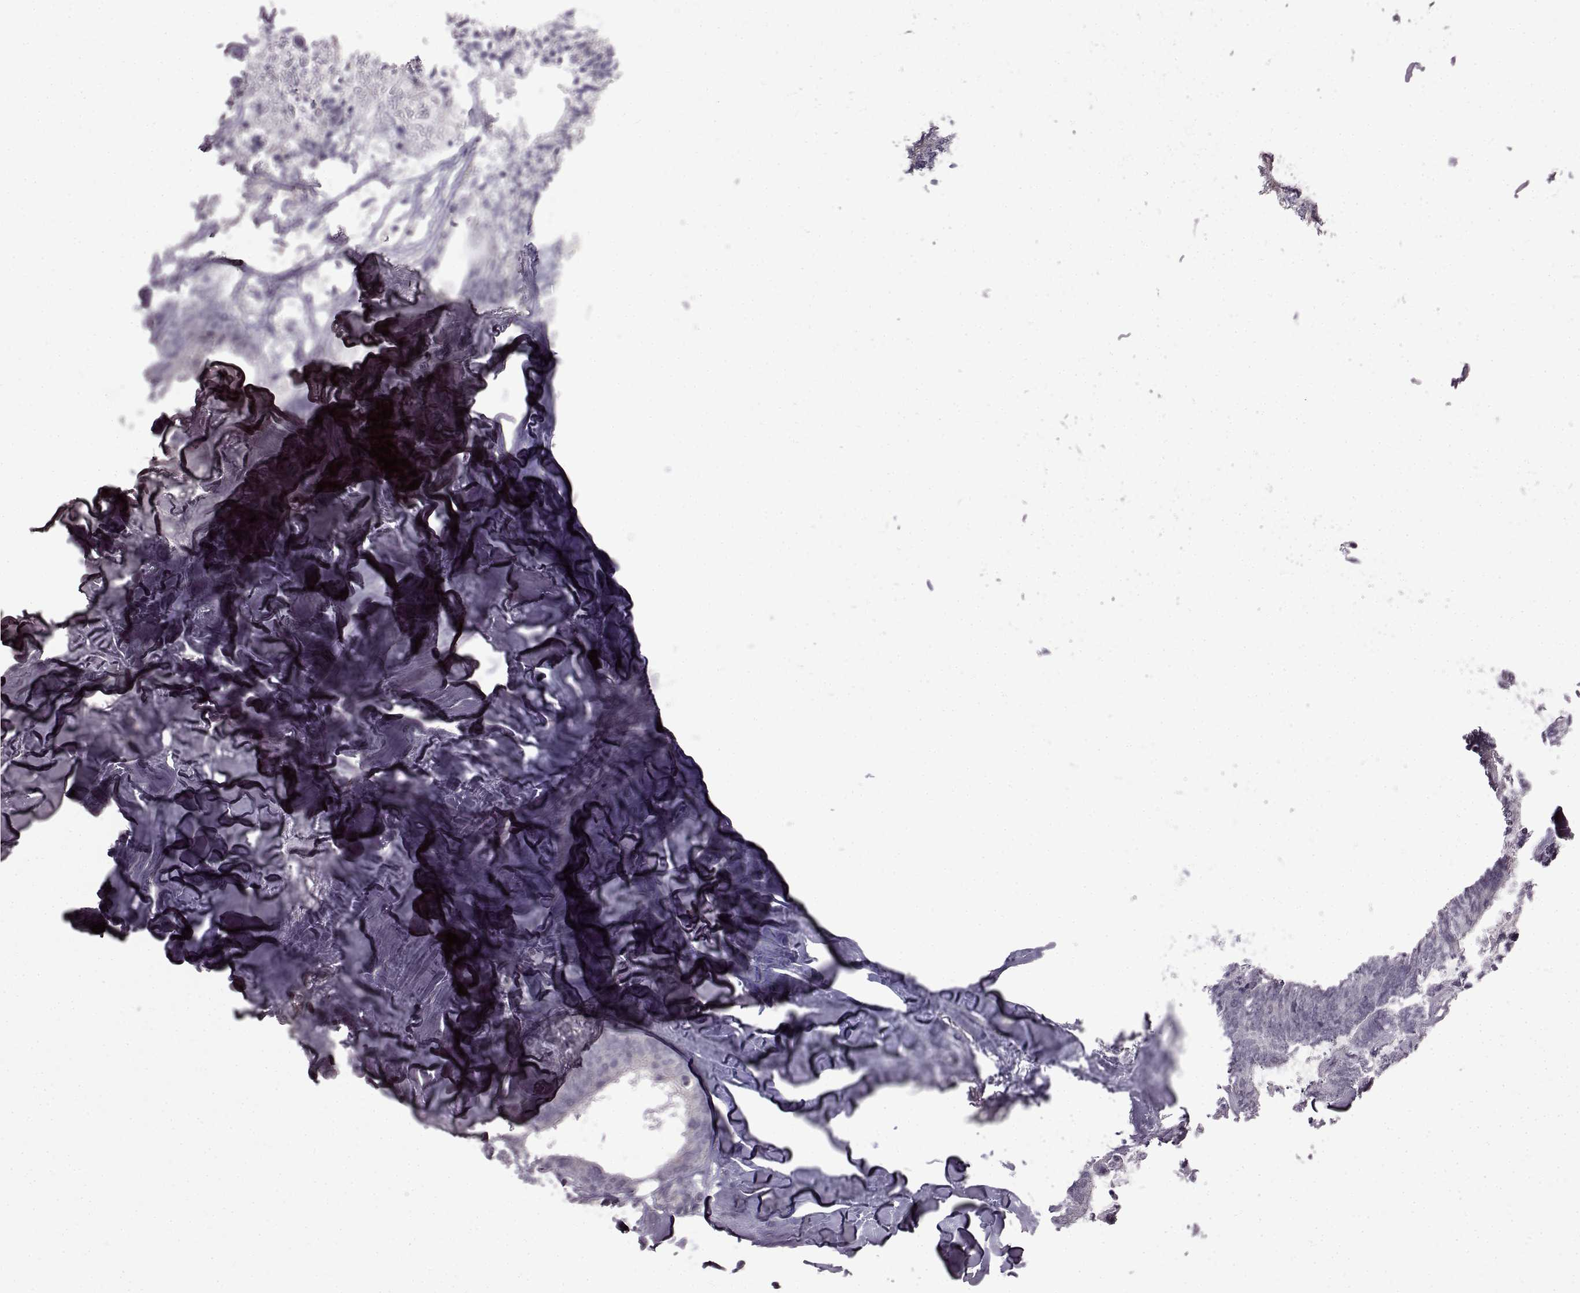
{"staining": {"intensity": "negative", "quantity": "none", "location": "none"}, "tissue": "colorectal cancer", "cell_type": "Tumor cells", "image_type": "cancer", "snomed": [{"axis": "morphology", "description": "Adenocarcinoma, NOS"}, {"axis": "topography", "description": "Colon"}, {"axis": "topography", "description": "Rectum"}], "caption": "Immunohistochemistry (IHC) image of human adenocarcinoma (colorectal) stained for a protein (brown), which shows no expression in tumor cells. (DAB (3,3'-diaminobenzidine) immunohistochemistry (IHC), high magnification).", "gene": "SYNPO2", "patient": {"sex": "male", "age": 57}}